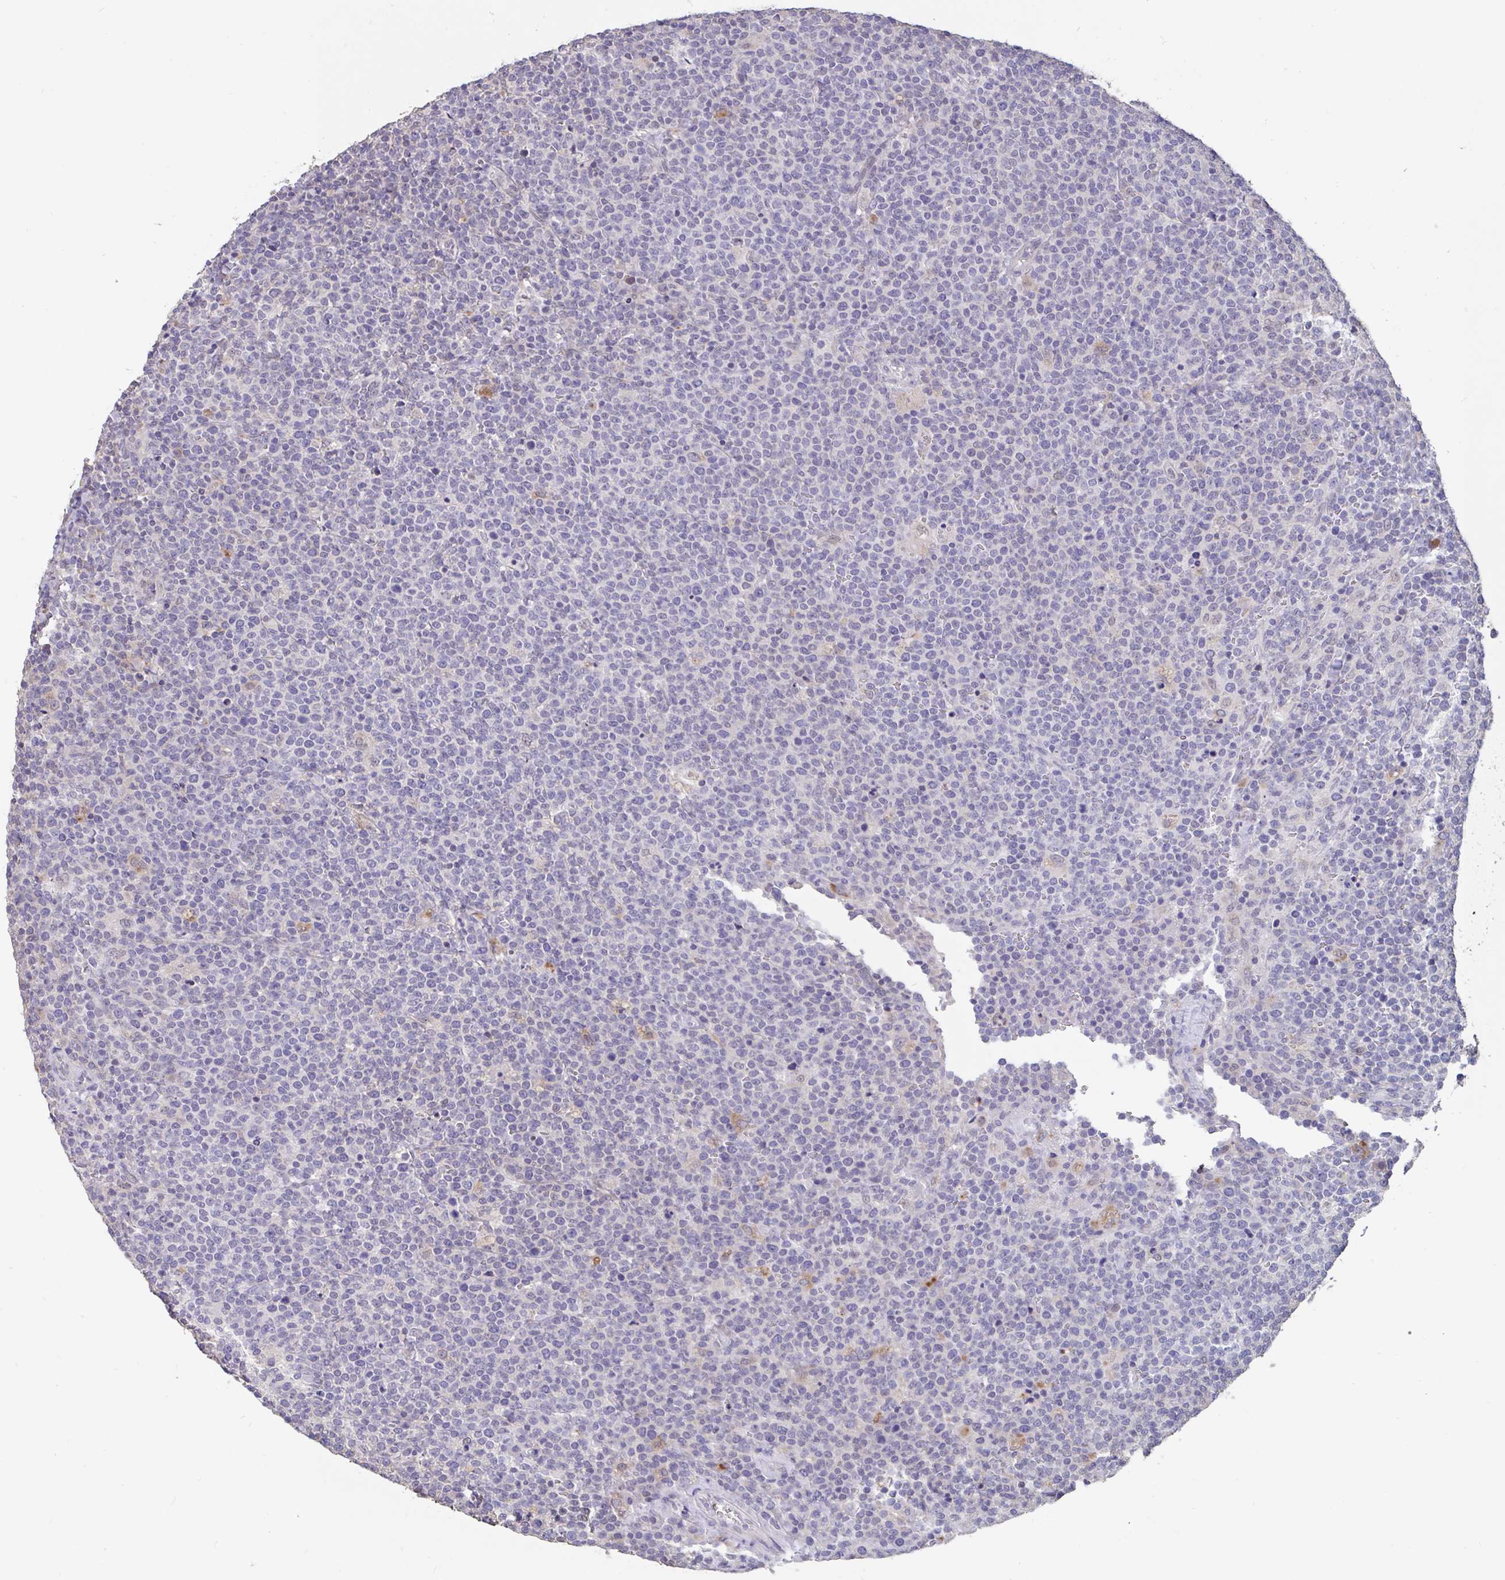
{"staining": {"intensity": "negative", "quantity": "none", "location": "none"}, "tissue": "lymphoma", "cell_type": "Tumor cells", "image_type": "cancer", "snomed": [{"axis": "morphology", "description": "Malignant lymphoma, non-Hodgkin's type, High grade"}, {"axis": "topography", "description": "Lymph node"}], "caption": "The histopathology image exhibits no staining of tumor cells in lymphoma.", "gene": "DDX39A", "patient": {"sex": "male", "age": 61}}